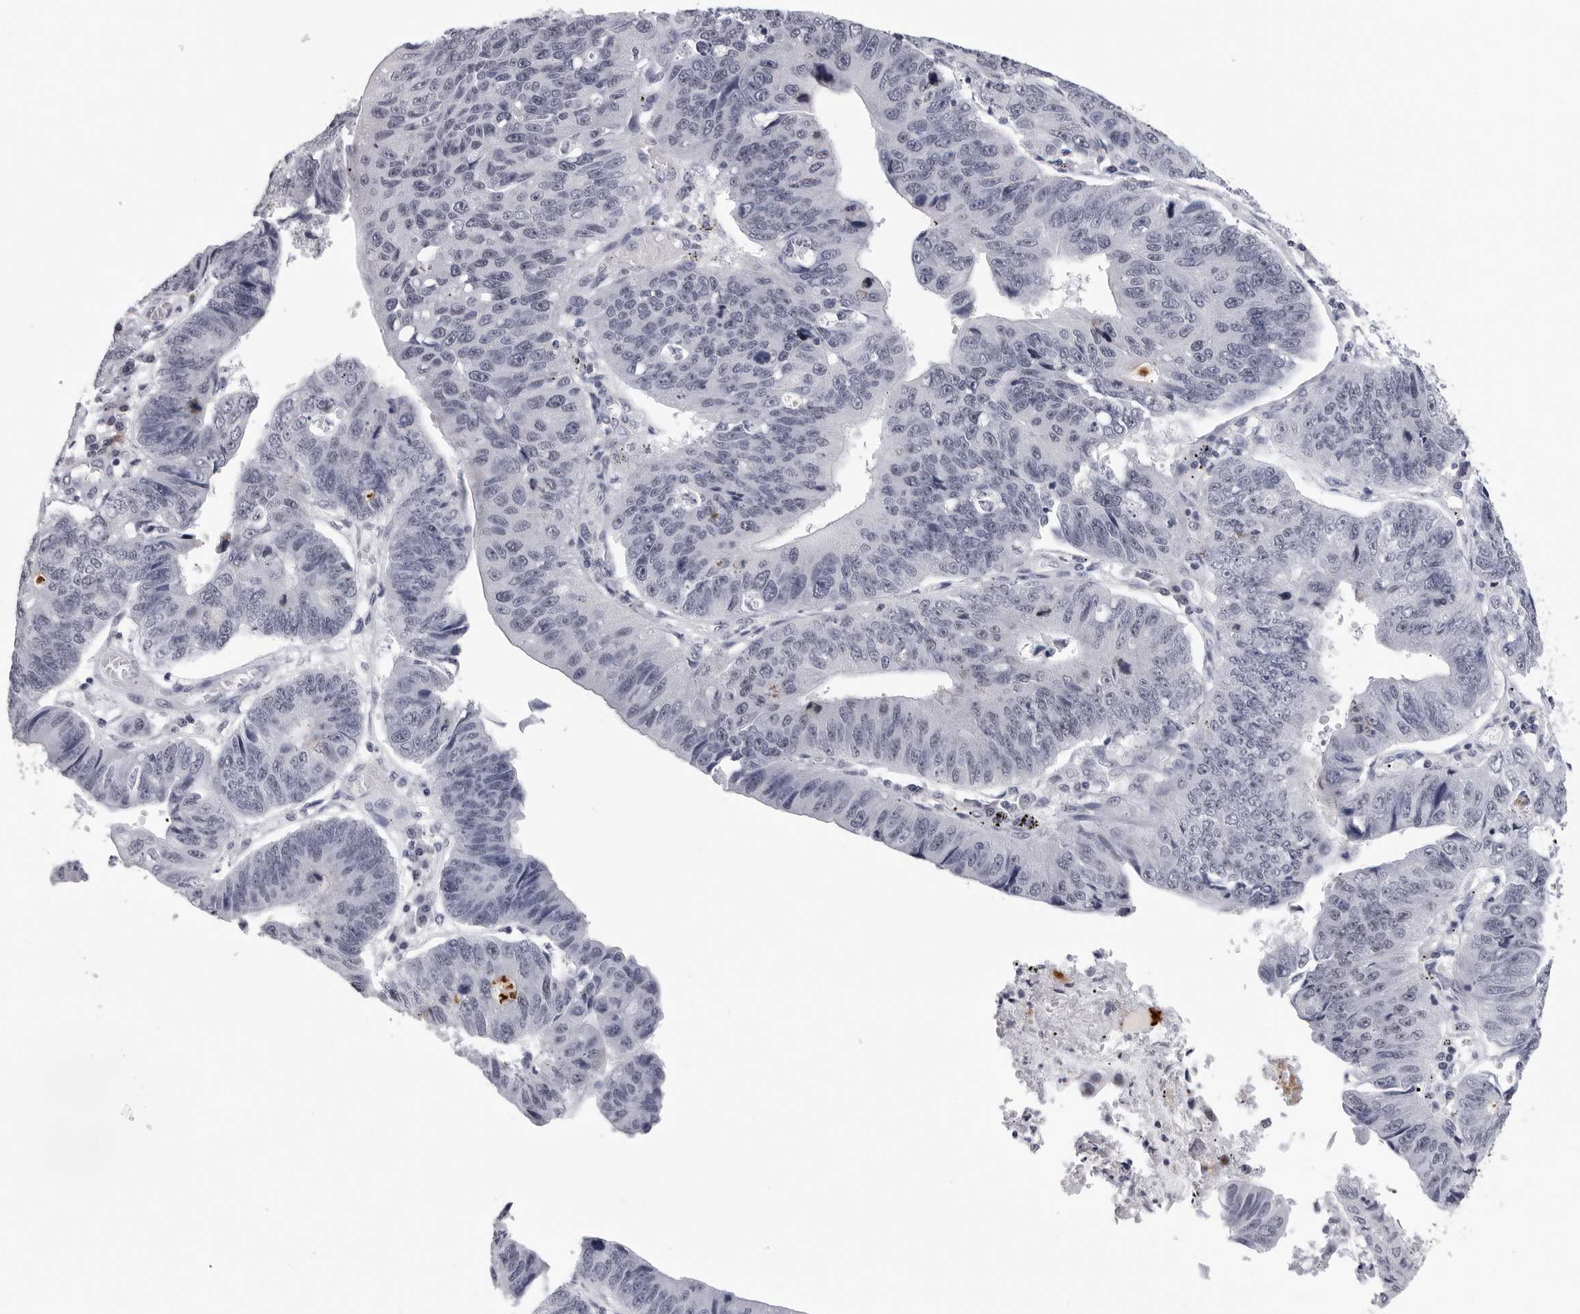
{"staining": {"intensity": "negative", "quantity": "none", "location": "none"}, "tissue": "stomach cancer", "cell_type": "Tumor cells", "image_type": "cancer", "snomed": [{"axis": "morphology", "description": "Adenocarcinoma, NOS"}, {"axis": "topography", "description": "Stomach"}], "caption": "This is a photomicrograph of immunohistochemistry staining of stomach cancer, which shows no expression in tumor cells. (Stains: DAB immunohistochemistry with hematoxylin counter stain, Microscopy: brightfield microscopy at high magnification).", "gene": "GNL2", "patient": {"sex": "male", "age": 59}}